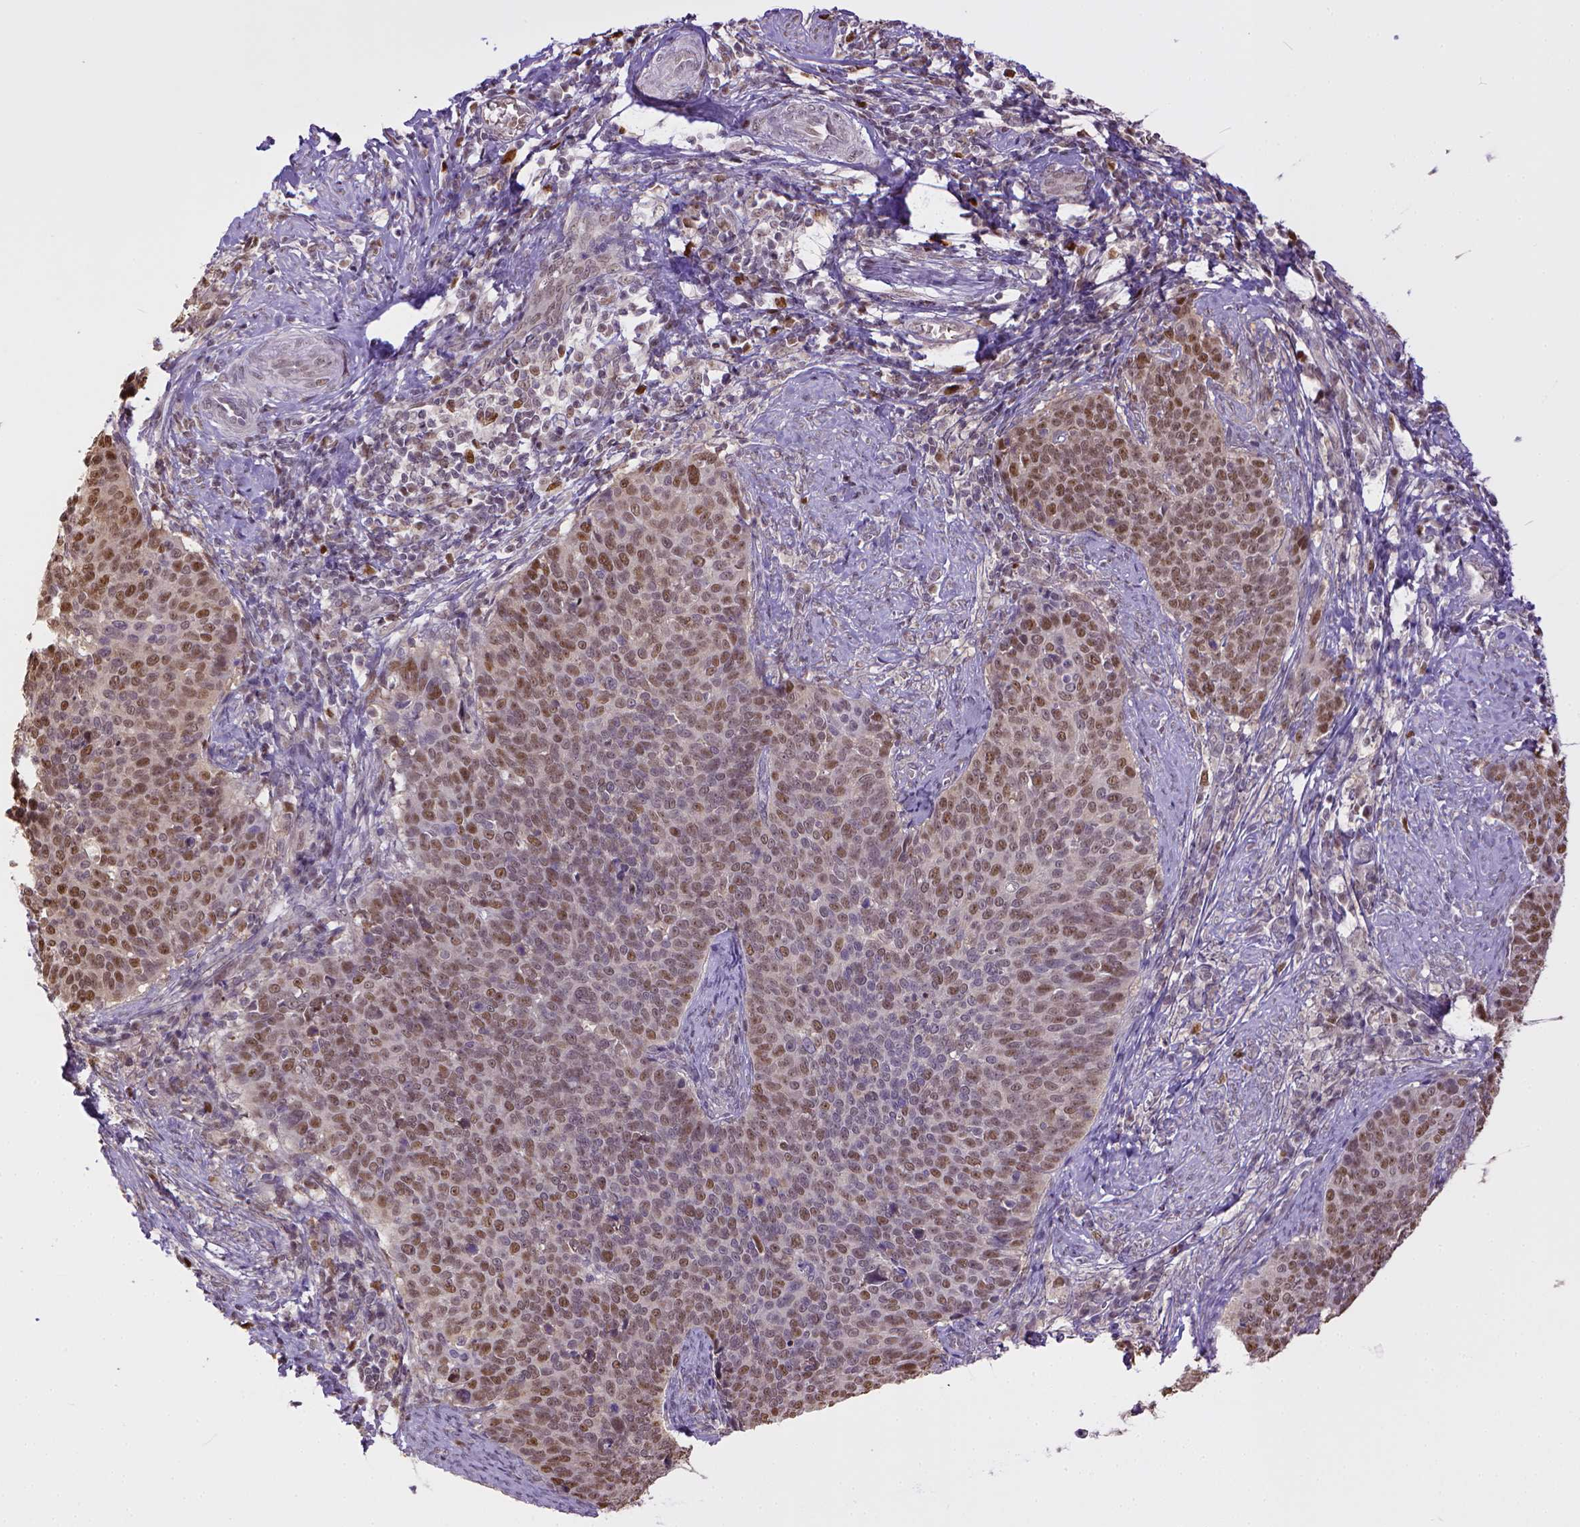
{"staining": {"intensity": "moderate", "quantity": "25%-75%", "location": "nuclear"}, "tissue": "cervical cancer", "cell_type": "Tumor cells", "image_type": "cancer", "snomed": [{"axis": "morphology", "description": "Normal tissue, NOS"}, {"axis": "morphology", "description": "Squamous cell carcinoma, NOS"}, {"axis": "topography", "description": "Cervix"}], "caption": "A medium amount of moderate nuclear expression is seen in about 25%-75% of tumor cells in cervical cancer (squamous cell carcinoma) tissue.", "gene": "ERCC1", "patient": {"sex": "female", "age": 39}}